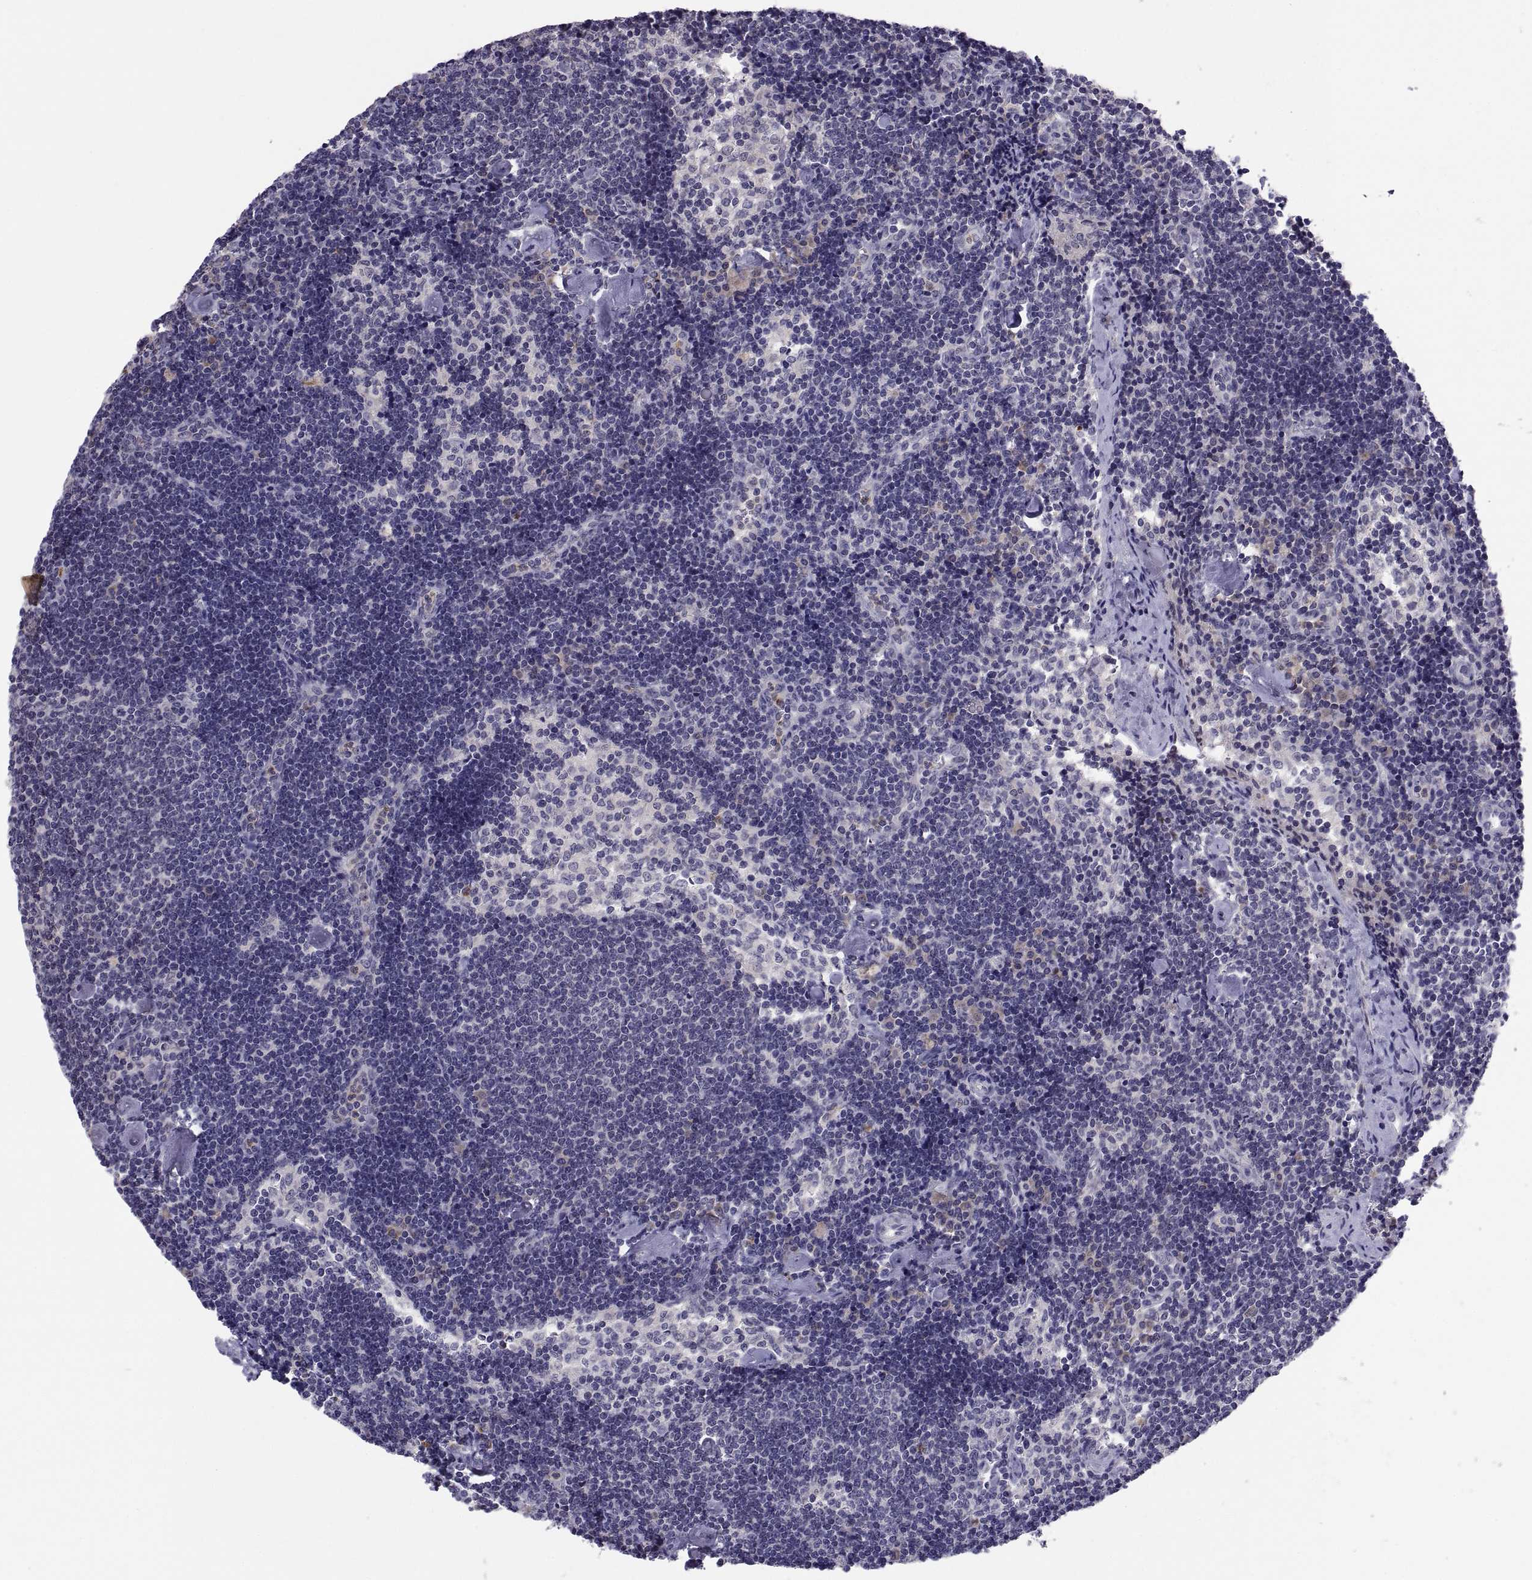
{"staining": {"intensity": "negative", "quantity": "none", "location": "none"}, "tissue": "lymph node", "cell_type": "Germinal center cells", "image_type": "normal", "snomed": [{"axis": "morphology", "description": "Normal tissue, NOS"}, {"axis": "topography", "description": "Lymph node"}], "caption": "A photomicrograph of lymph node stained for a protein demonstrates no brown staining in germinal center cells. The staining is performed using DAB brown chromogen with nuclei counter-stained in using hematoxylin.", "gene": "PKP1", "patient": {"sex": "female", "age": 42}}